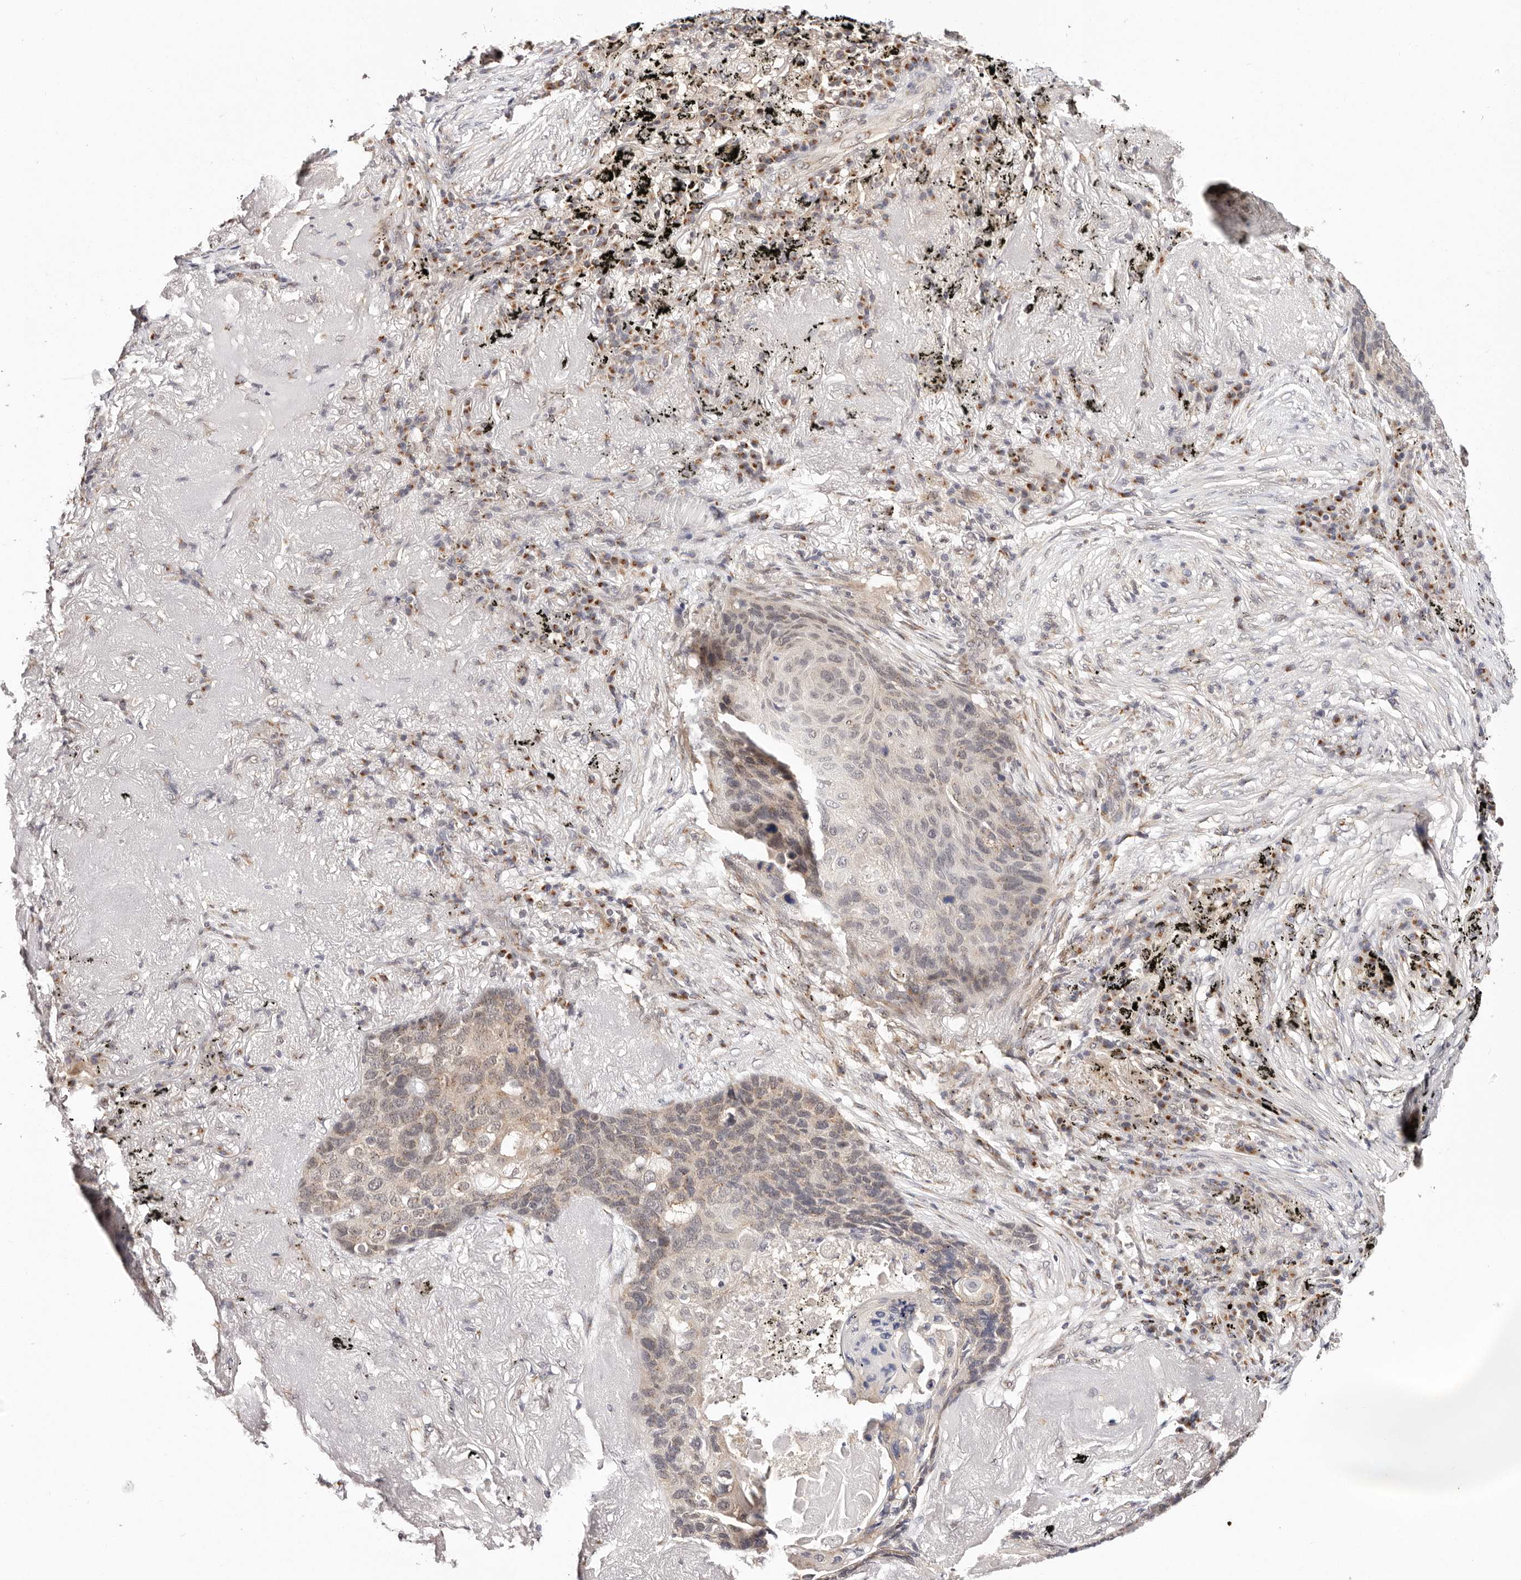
{"staining": {"intensity": "weak", "quantity": "<25%", "location": "cytoplasmic/membranous"}, "tissue": "lung cancer", "cell_type": "Tumor cells", "image_type": "cancer", "snomed": [{"axis": "morphology", "description": "Squamous cell carcinoma, NOS"}, {"axis": "topography", "description": "Lung"}], "caption": "This histopathology image is of squamous cell carcinoma (lung) stained with immunohistochemistry (IHC) to label a protein in brown with the nuclei are counter-stained blue. There is no staining in tumor cells. (IHC, brightfield microscopy, high magnification).", "gene": "VIPAS39", "patient": {"sex": "female", "age": 63}}